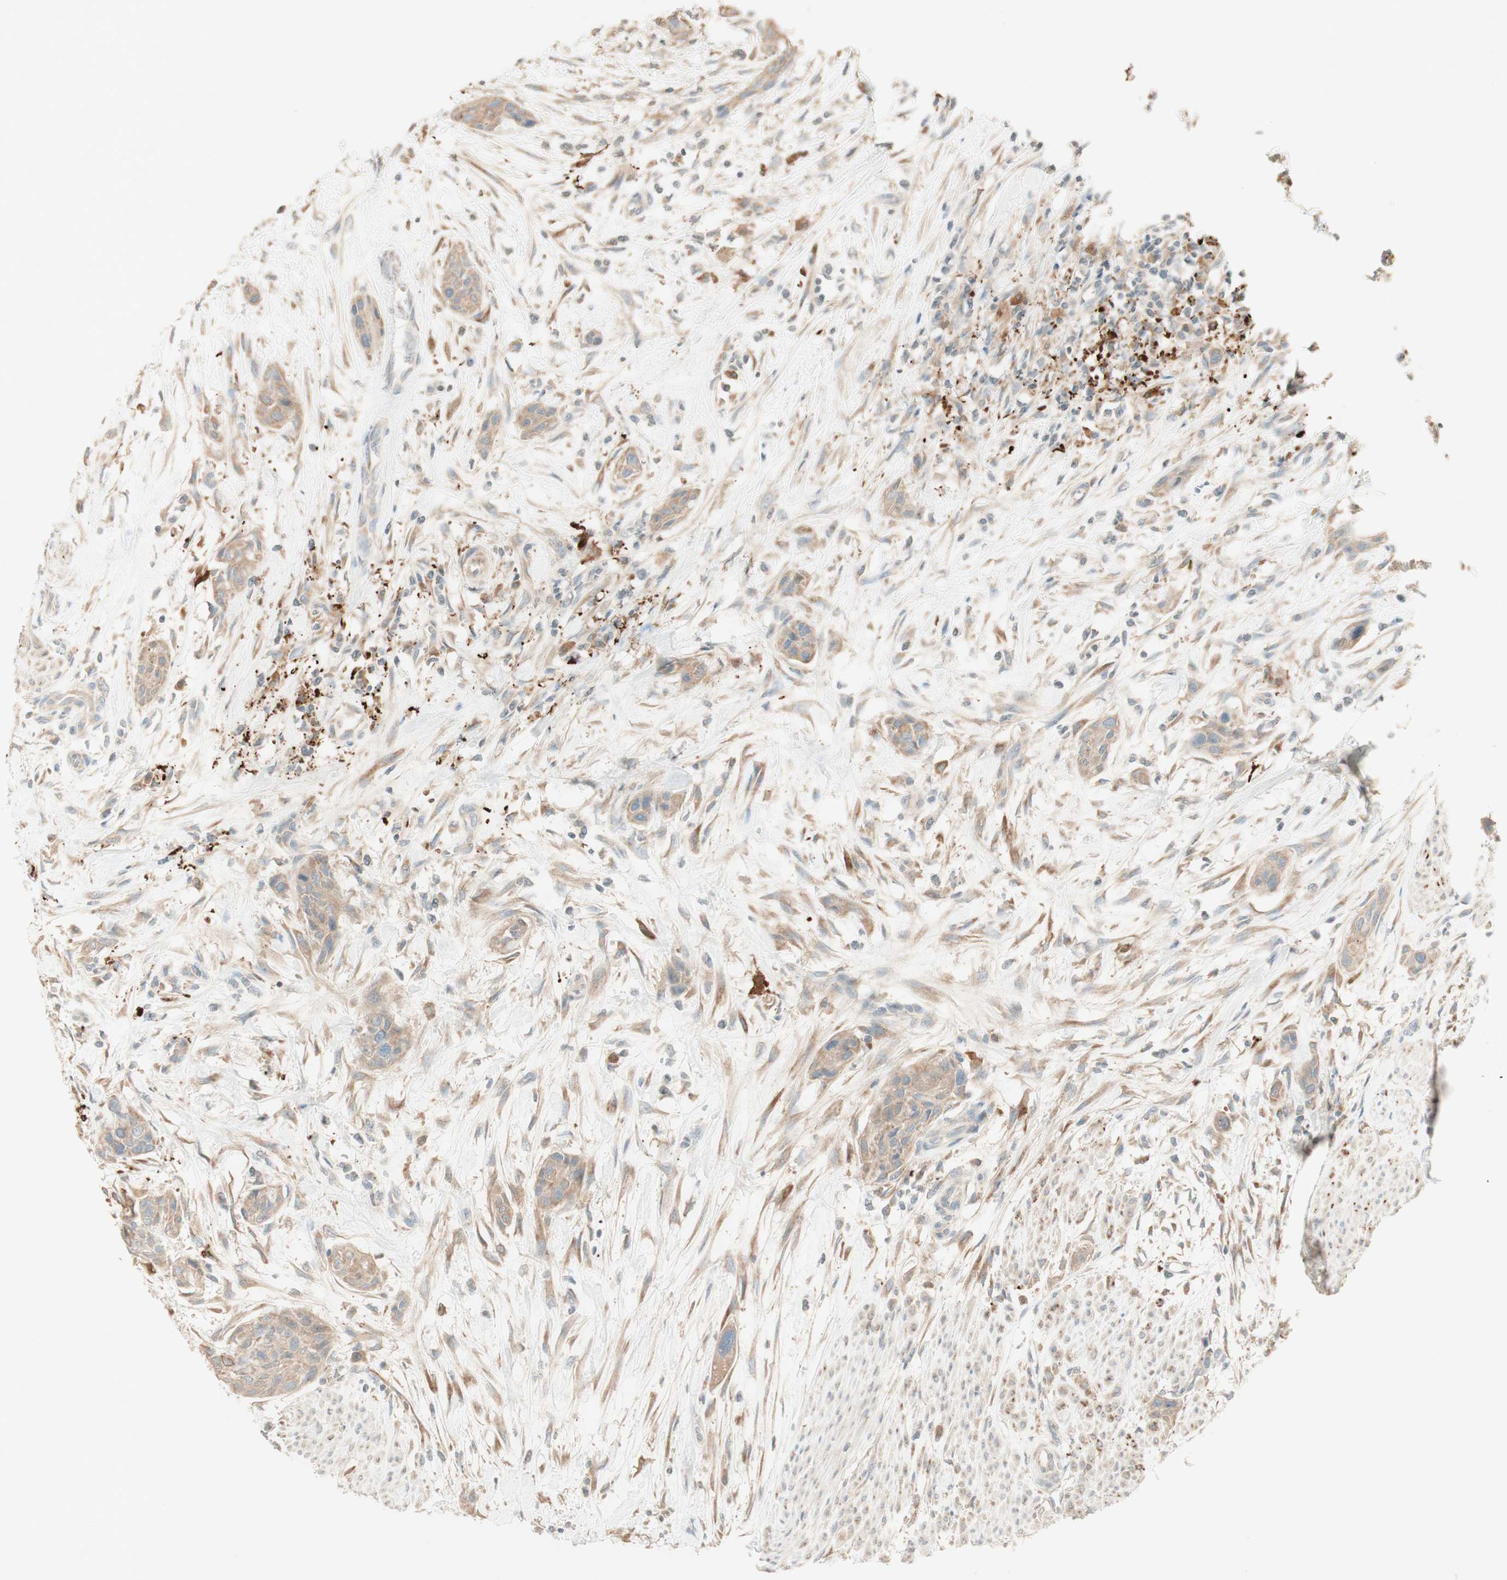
{"staining": {"intensity": "weak", "quantity": ">75%", "location": "cytoplasmic/membranous"}, "tissue": "urothelial cancer", "cell_type": "Tumor cells", "image_type": "cancer", "snomed": [{"axis": "morphology", "description": "Urothelial carcinoma, High grade"}, {"axis": "topography", "description": "Urinary bladder"}], "caption": "Urothelial carcinoma (high-grade) was stained to show a protein in brown. There is low levels of weak cytoplasmic/membranous positivity in approximately >75% of tumor cells. The staining is performed using DAB brown chromogen to label protein expression. The nuclei are counter-stained blue using hematoxylin.", "gene": "CLCN2", "patient": {"sex": "male", "age": 35}}